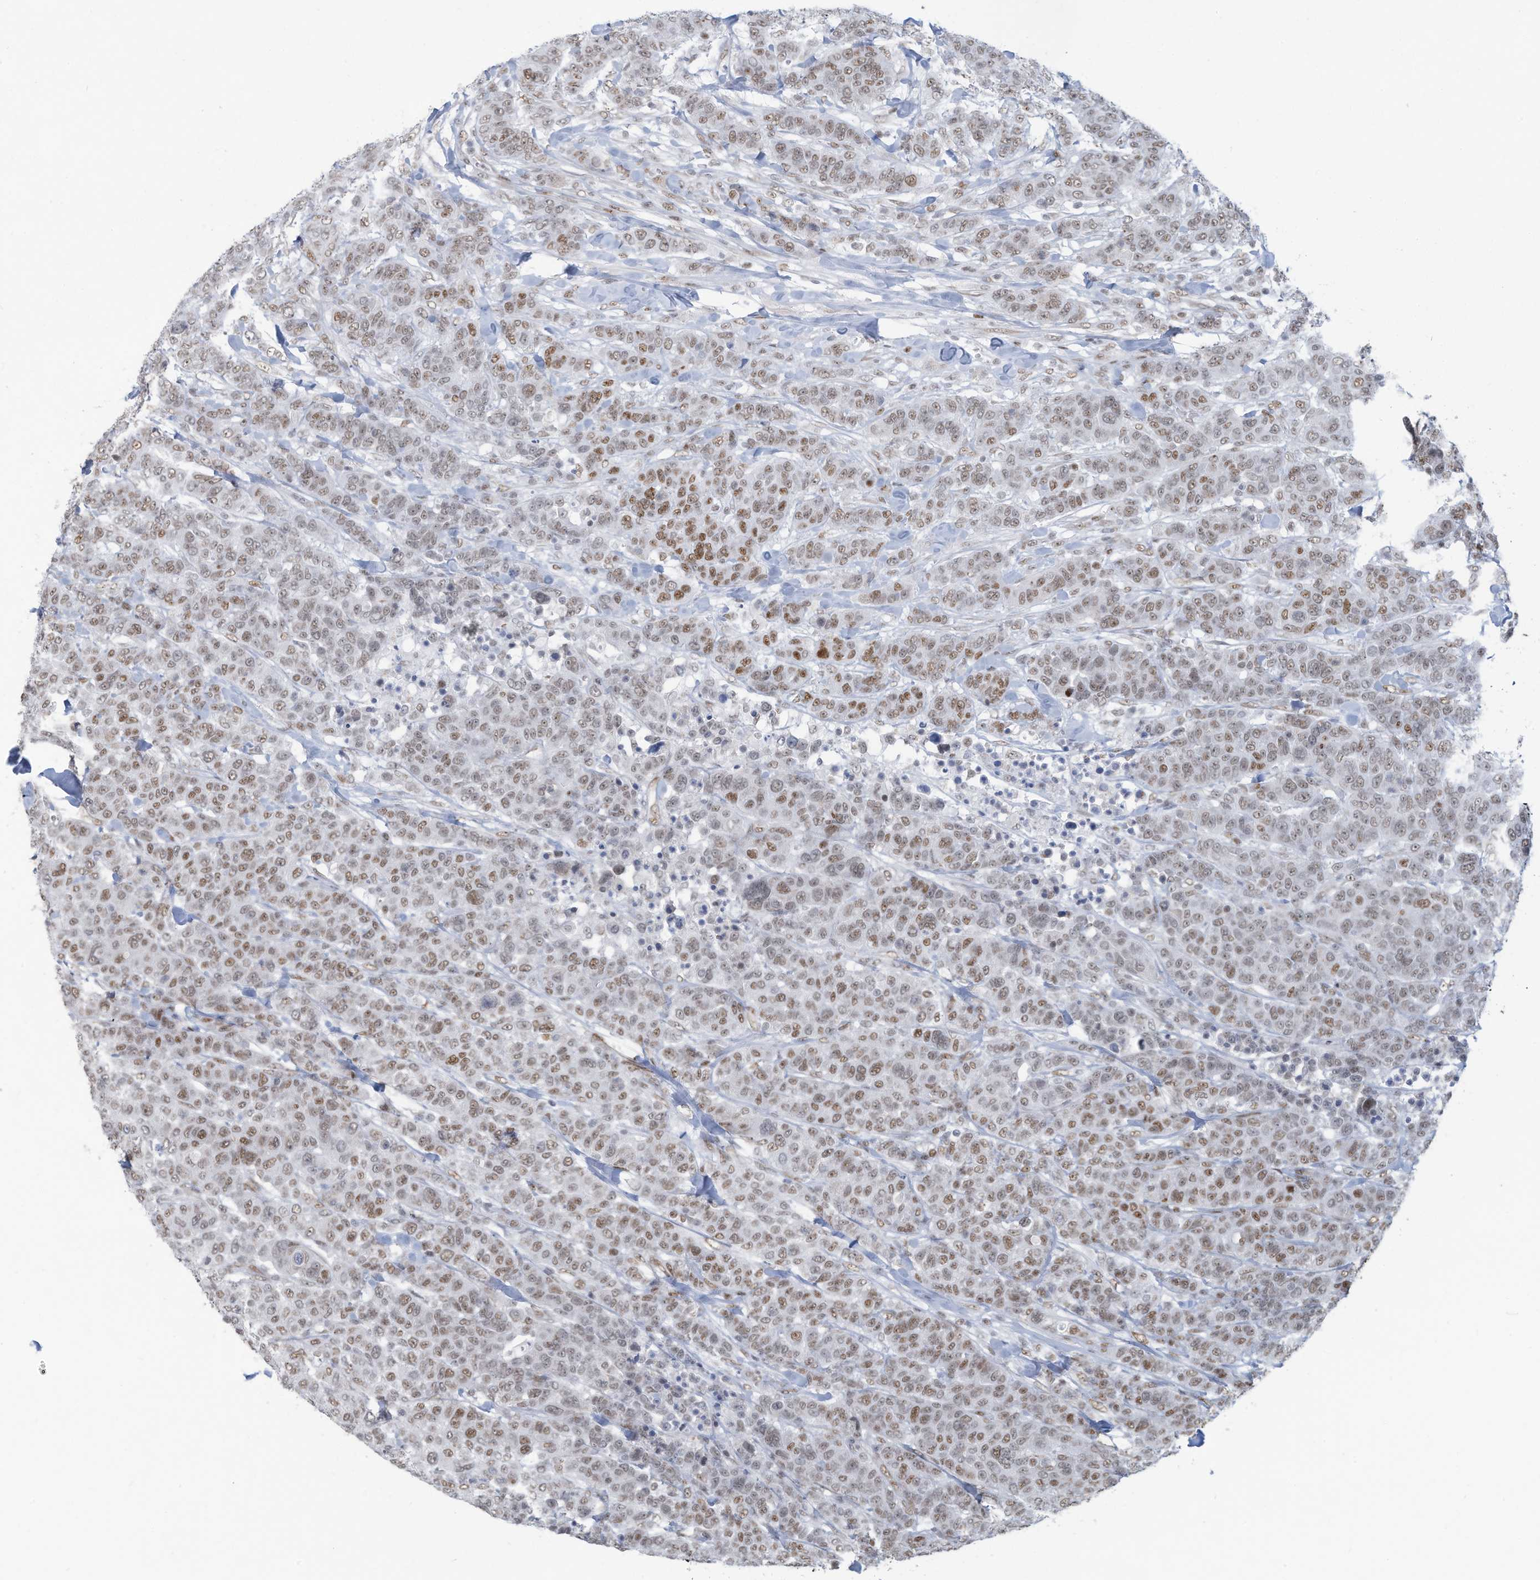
{"staining": {"intensity": "moderate", "quantity": ">75%", "location": "nuclear"}, "tissue": "breast cancer", "cell_type": "Tumor cells", "image_type": "cancer", "snomed": [{"axis": "morphology", "description": "Duct carcinoma"}, {"axis": "topography", "description": "Breast"}], "caption": "Tumor cells demonstrate moderate nuclear staining in about >75% of cells in breast cancer.", "gene": "SARNP", "patient": {"sex": "female", "age": 37}}